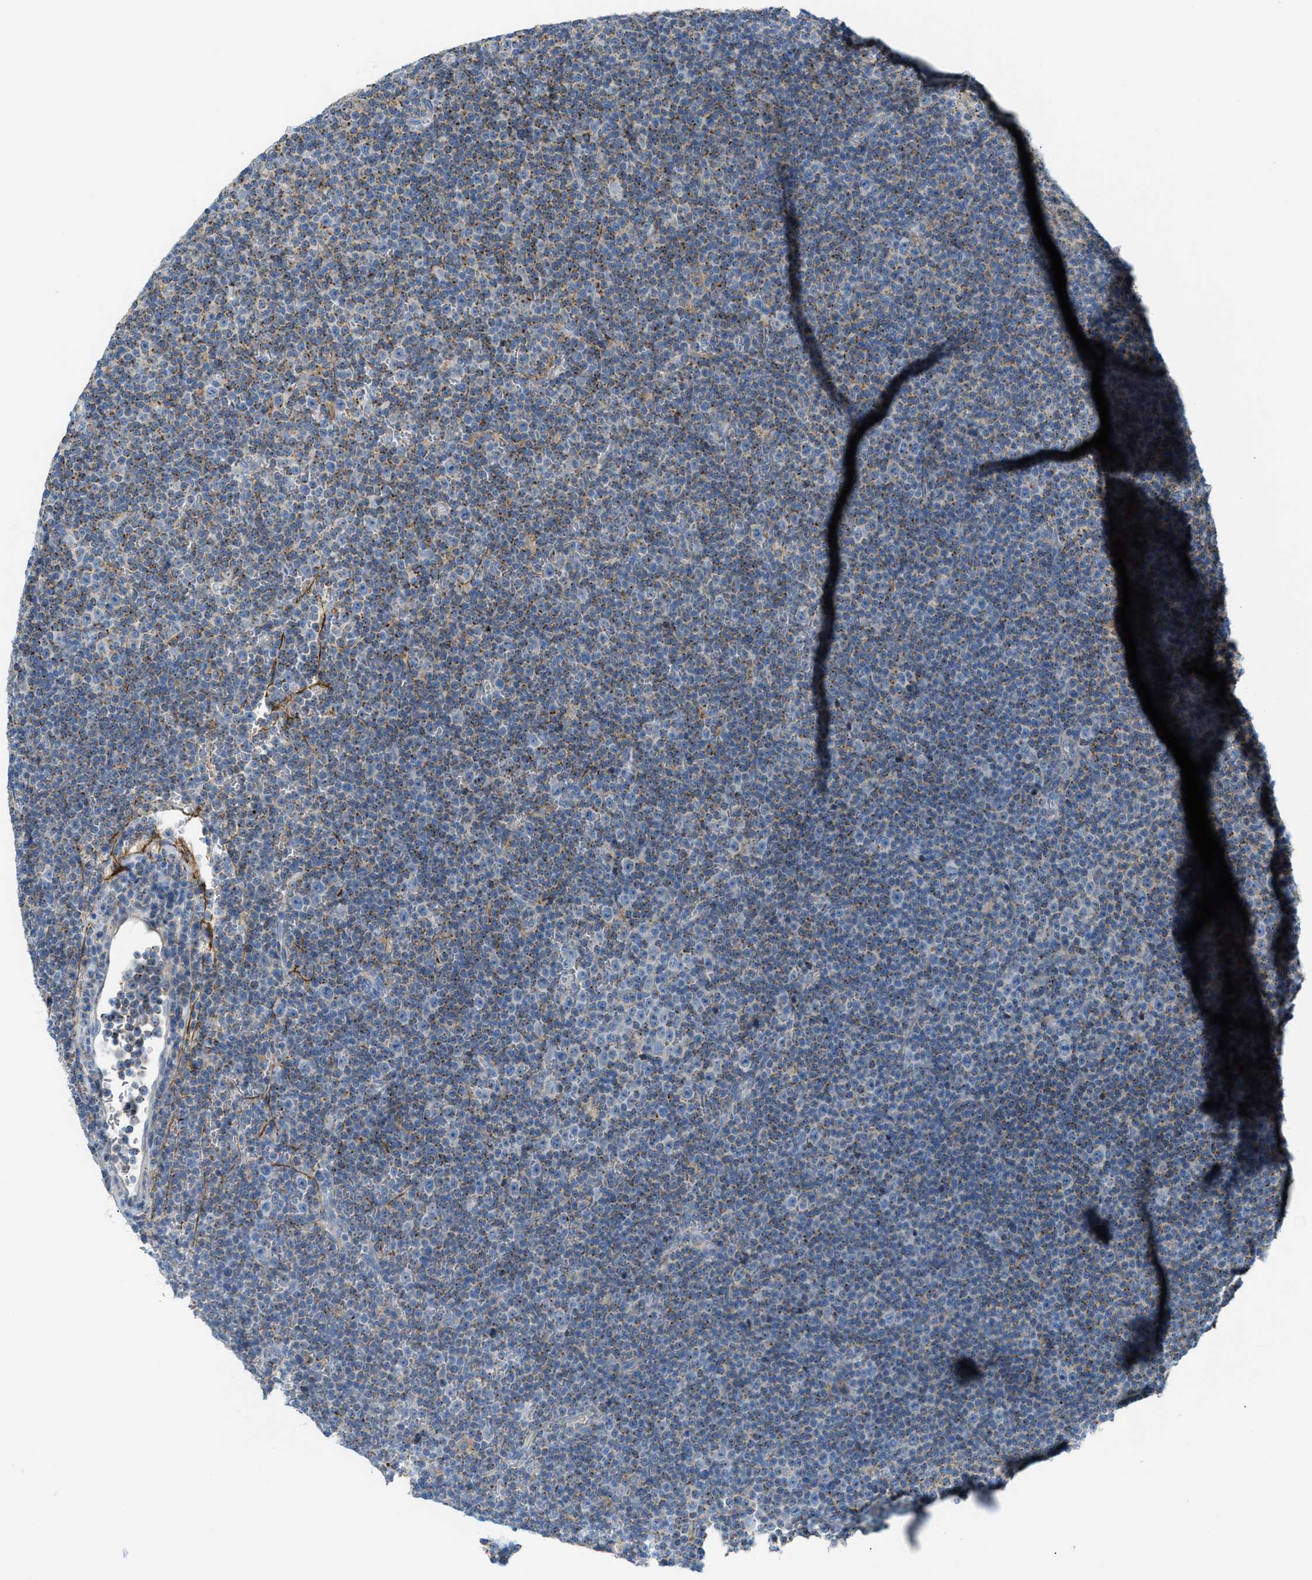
{"staining": {"intensity": "weak", "quantity": "<25%", "location": "cytoplasmic/membranous"}, "tissue": "lymphoma", "cell_type": "Tumor cells", "image_type": "cancer", "snomed": [{"axis": "morphology", "description": "Malignant lymphoma, non-Hodgkin's type, Low grade"}, {"axis": "topography", "description": "Lymph node"}], "caption": "IHC histopathology image of neoplastic tissue: malignant lymphoma, non-Hodgkin's type (low-grade) stained with DAB demonstrates no significant protein positivity in tumor cells.", "gene": "LMBRD1", "patient": {"sex": "female", "age": 67}}